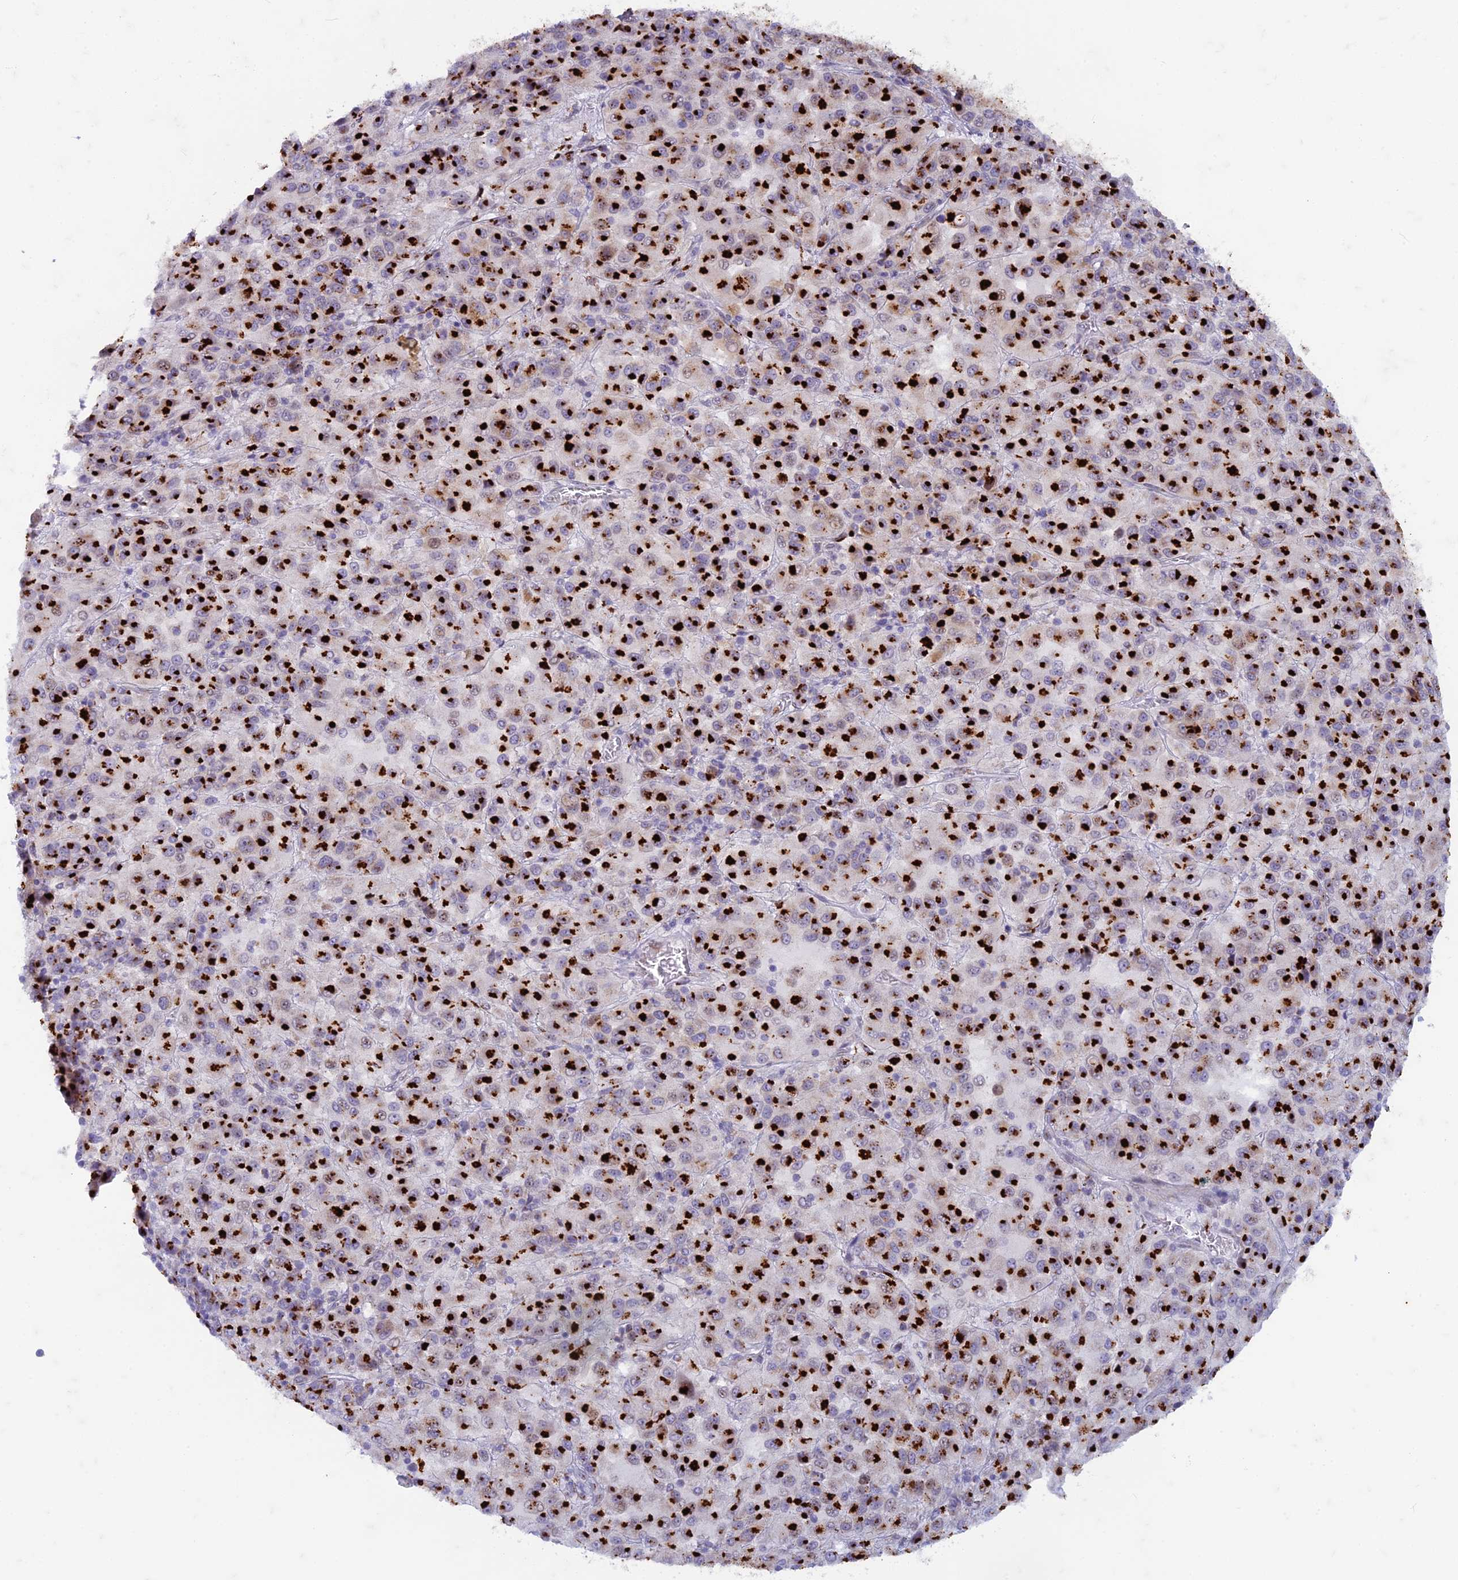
{"staining": {"intensity": "strong", "quantity": ">75%", "location": "cytoplasmic/membranous"}, "tissue": "melanoma", "cell_type": "Tumor cells", "image_type": "cancer", "snomed": [{"axis": "morphology", "description": "Malignant melanoma, Metastatic site"}, {"axis": "topography", "description": "Lung"}], "caption": "High-power microscopy captured an immunohistochemistry histopathology image of melanoma, revealing strong cytoplasmic/membranous positivity in approximately >75% of tumor cells.", "gene": "FAM3C", "patient": {"sex": "male", "age": 64}}